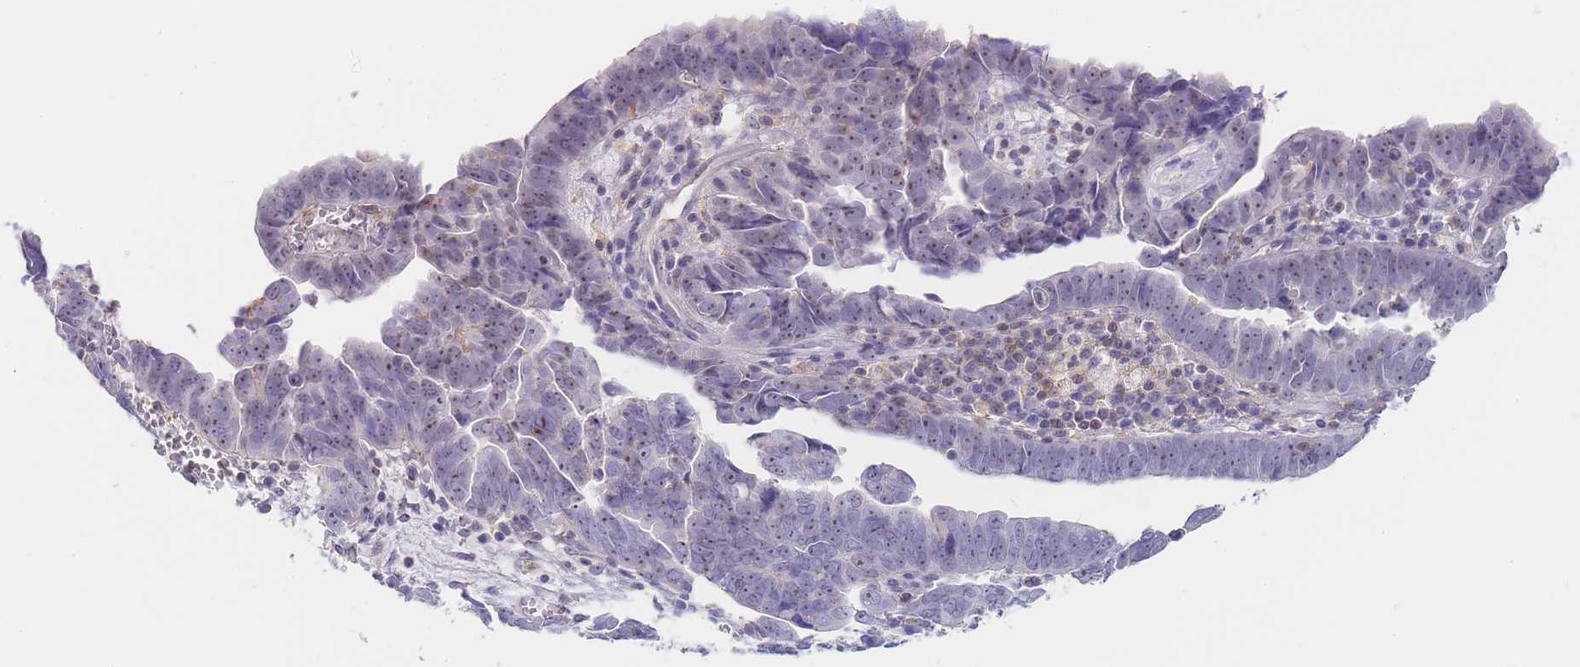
{"staining": {"intensity": "weak", "quantity": ">75%", "location": "nuclear"}, "tissue": "endometrial cancer", "cell_type": "Tumor cells", "image_type": "cancer", "snomed": [{"axis": "morphology", "description": "Adenocarcinoma, NOS"}, {"axis": "topography", "description": "Endometrium"}], "caption": "Endometrial cancer stained with immunohistochemistry displays weak nuclear staining in approximately >75% of tumor cells.", "gene": "NOP14", "patient": {"sex": "female", "age": 75}}